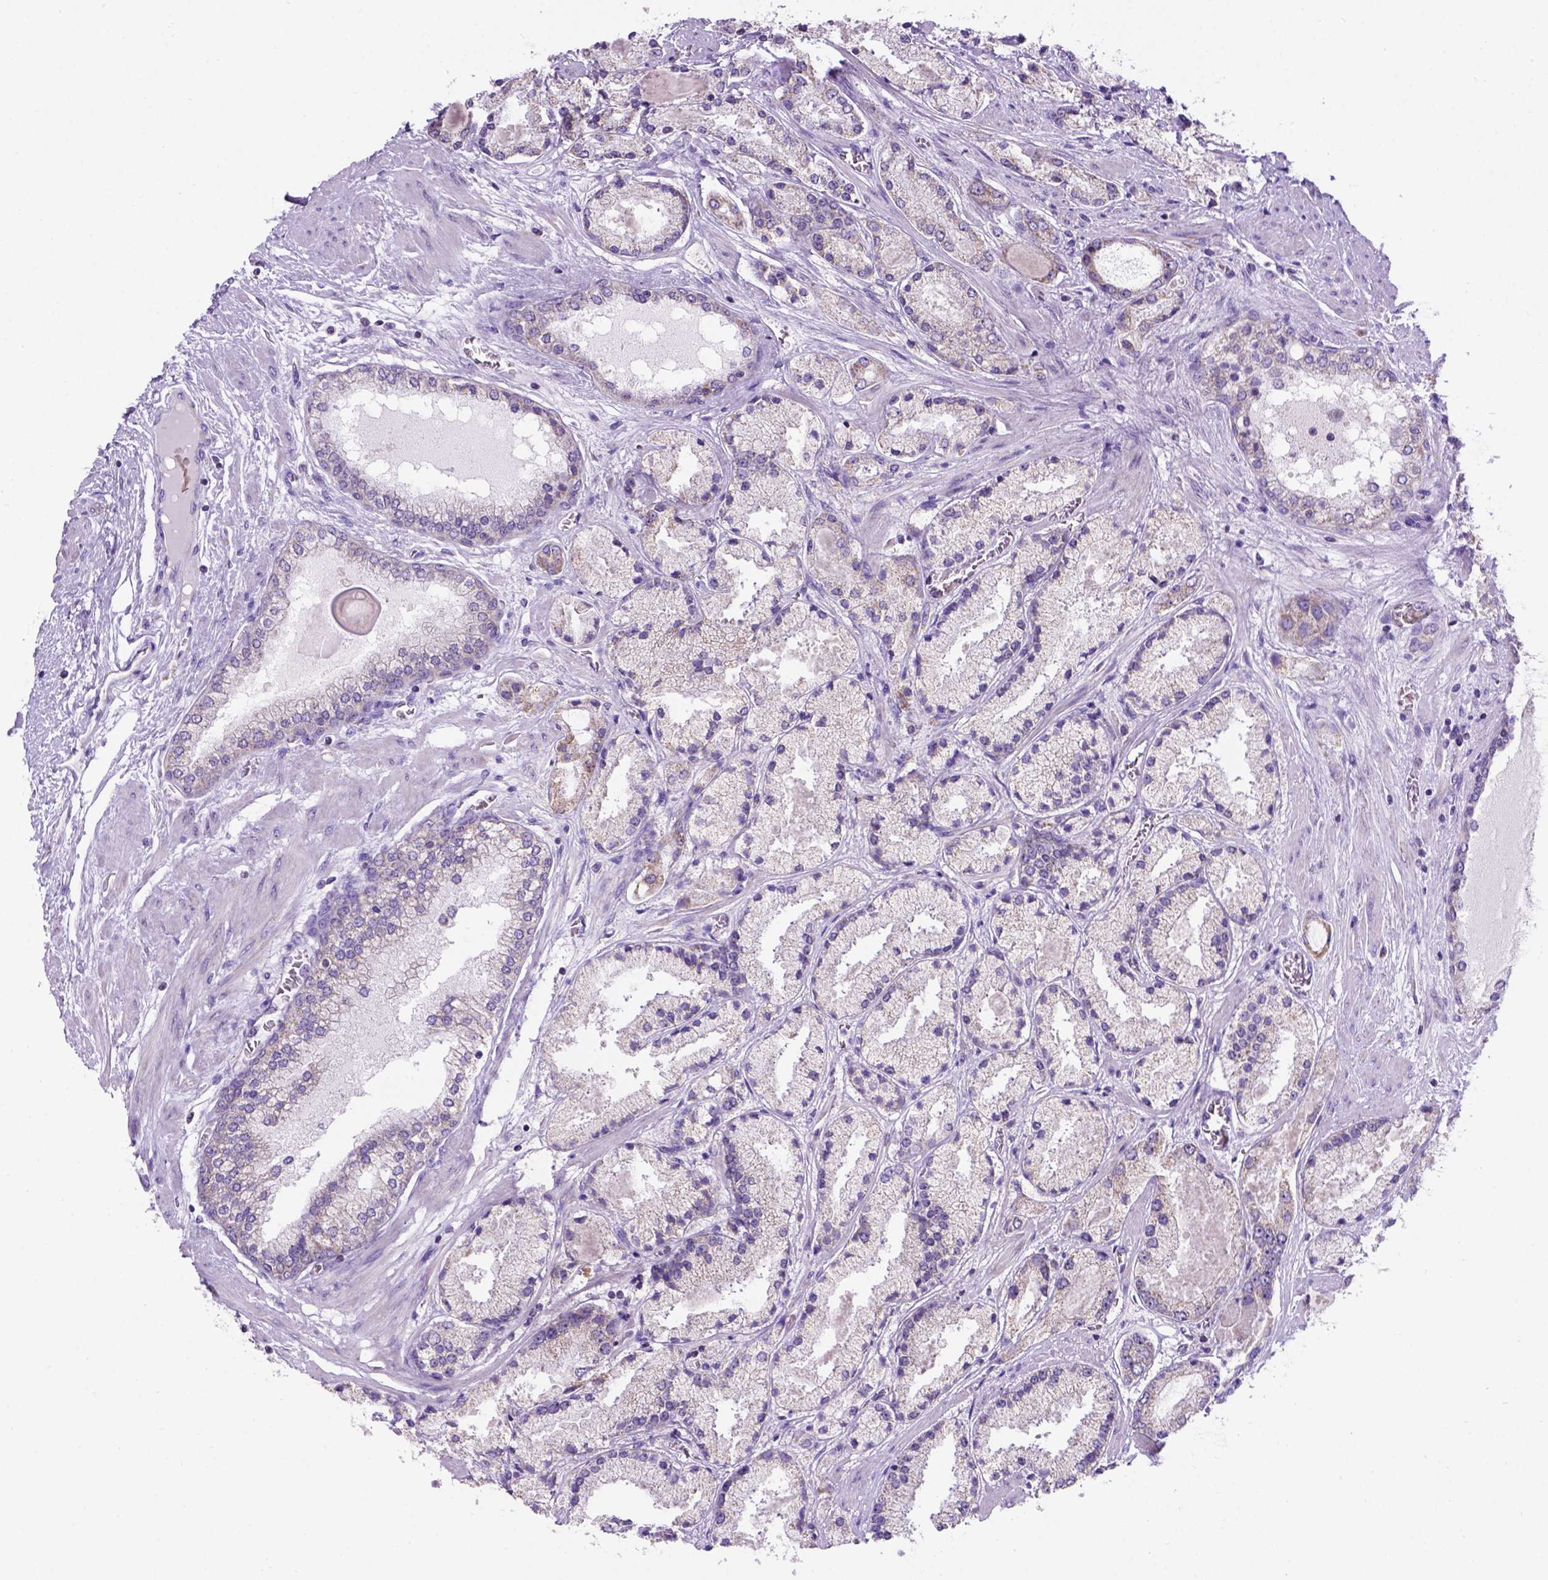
{"staining": {"intensity": "negative", "quantity": "none", "location": "none"}, "tissue": "prostate cancer", "cell_type": "Tumor cells", "image_type": "cancer", "snomed": [{"axis": "morphology", "description": "Adenocarcinoma, High grade"}, {"axis": "topography", "description": "Prostate"}], "caption": "The IHC histopathology image has no significant staining in tumor cells of adenocarcinoma (high-grade) (prostate) tissue.", "gene": "L2HGDH", "patient": {"sex": "male", "age": 67}}